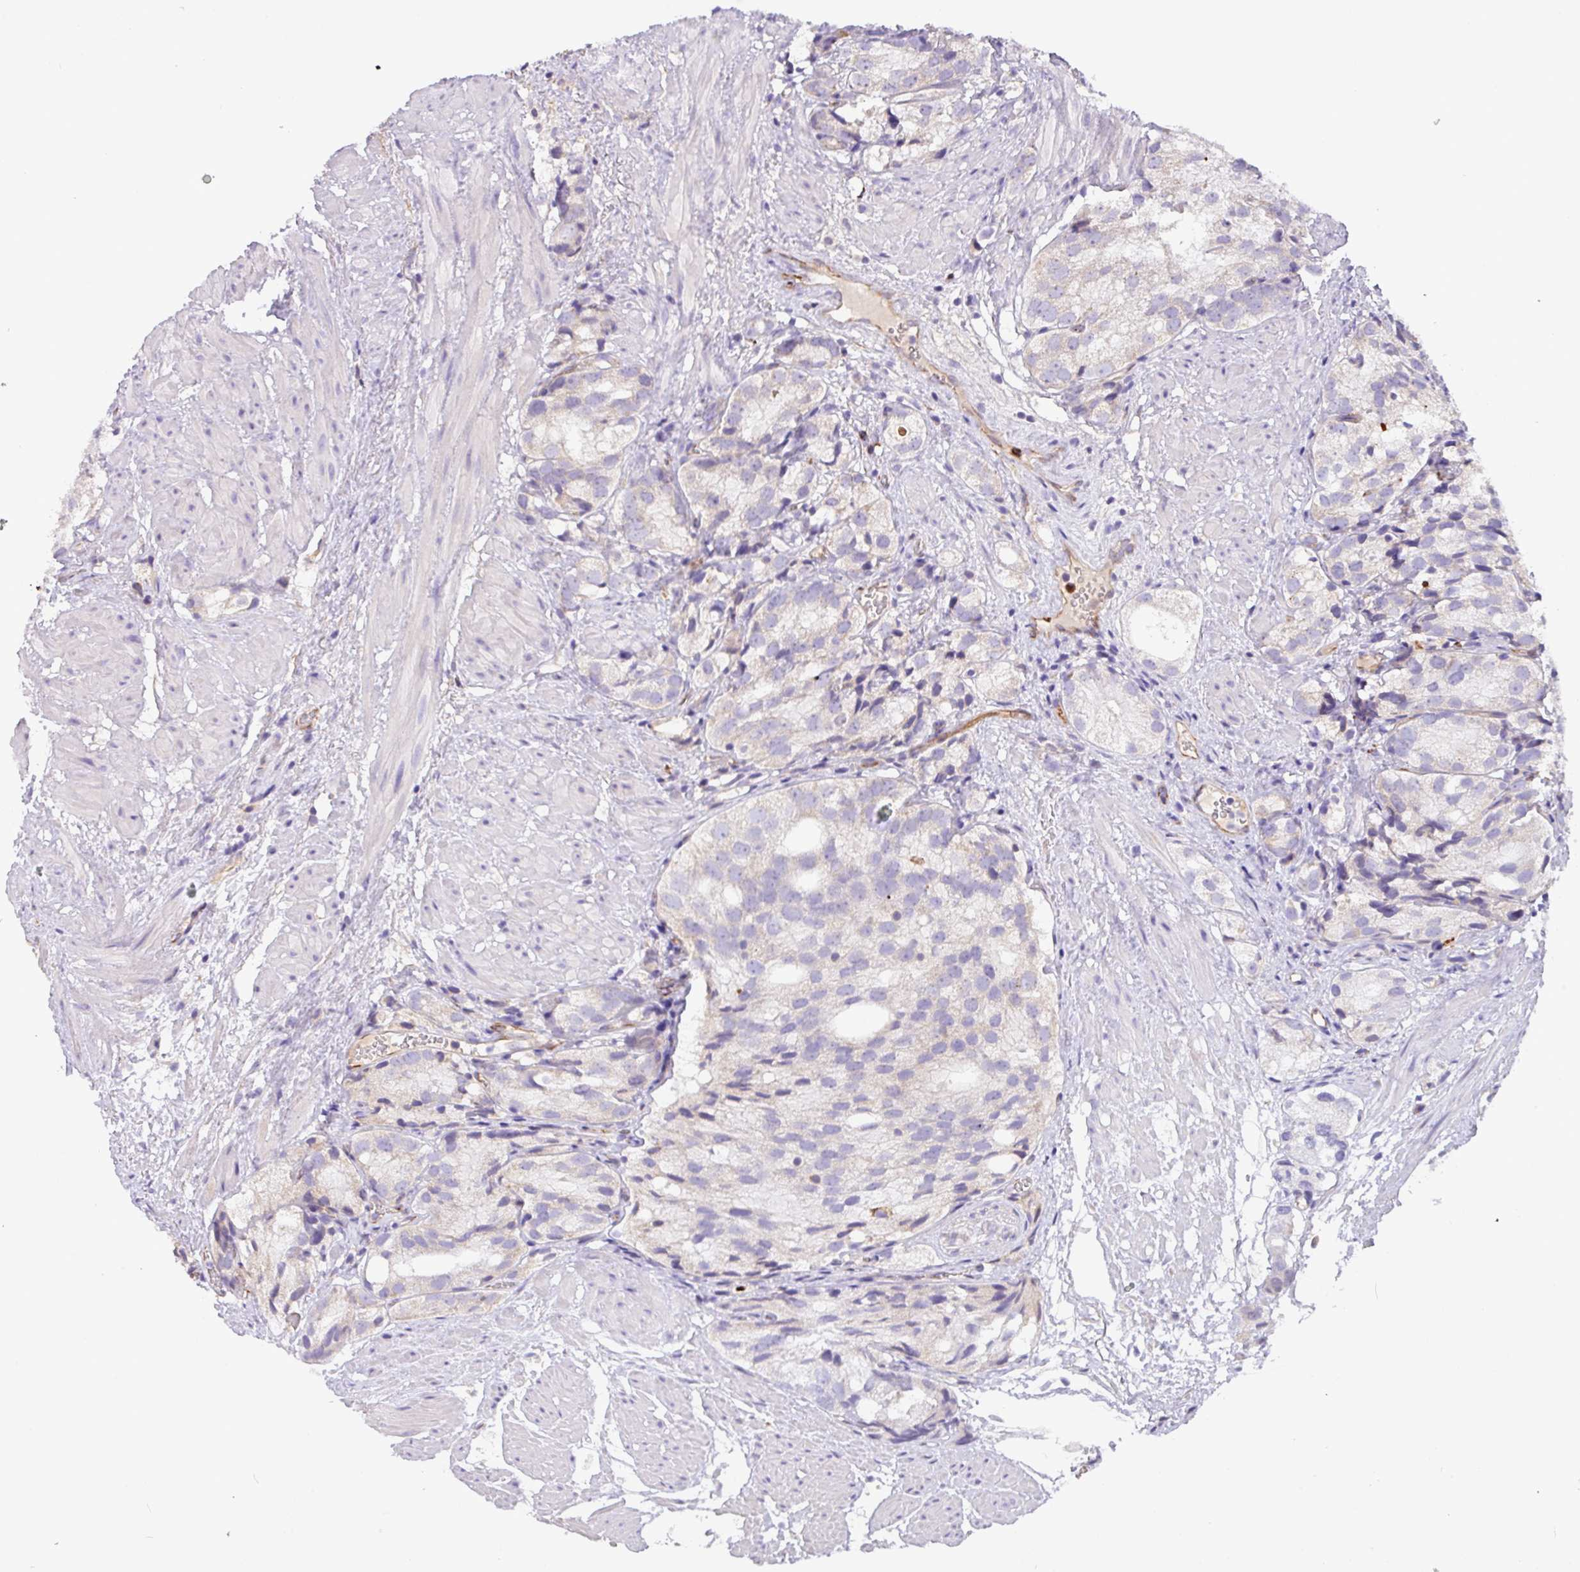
{"staining": {"intensity": "negative", "quantity": "none", "location": "none"}, "tissue": "prostate cancer", "cell_type": "Tumor cells", "image_type": "cancer", "snomed": [{"axis": "morphology", "description": "Adenocarcinoma, High grade"}, {"axis": "topography", "description": "Prostate"}], "caption": "IHC histopathology image of high-grade adenocarcinoma (prostate) stained for a protein (brown), which shows no staining in tumor cells. (Brightfield microscopy of DAB (3,3'-diaminobenzidine) immunohistochemistry at high magnification).", "gene": "MRM2", "patient": {"sex": "male", "age": 82}}